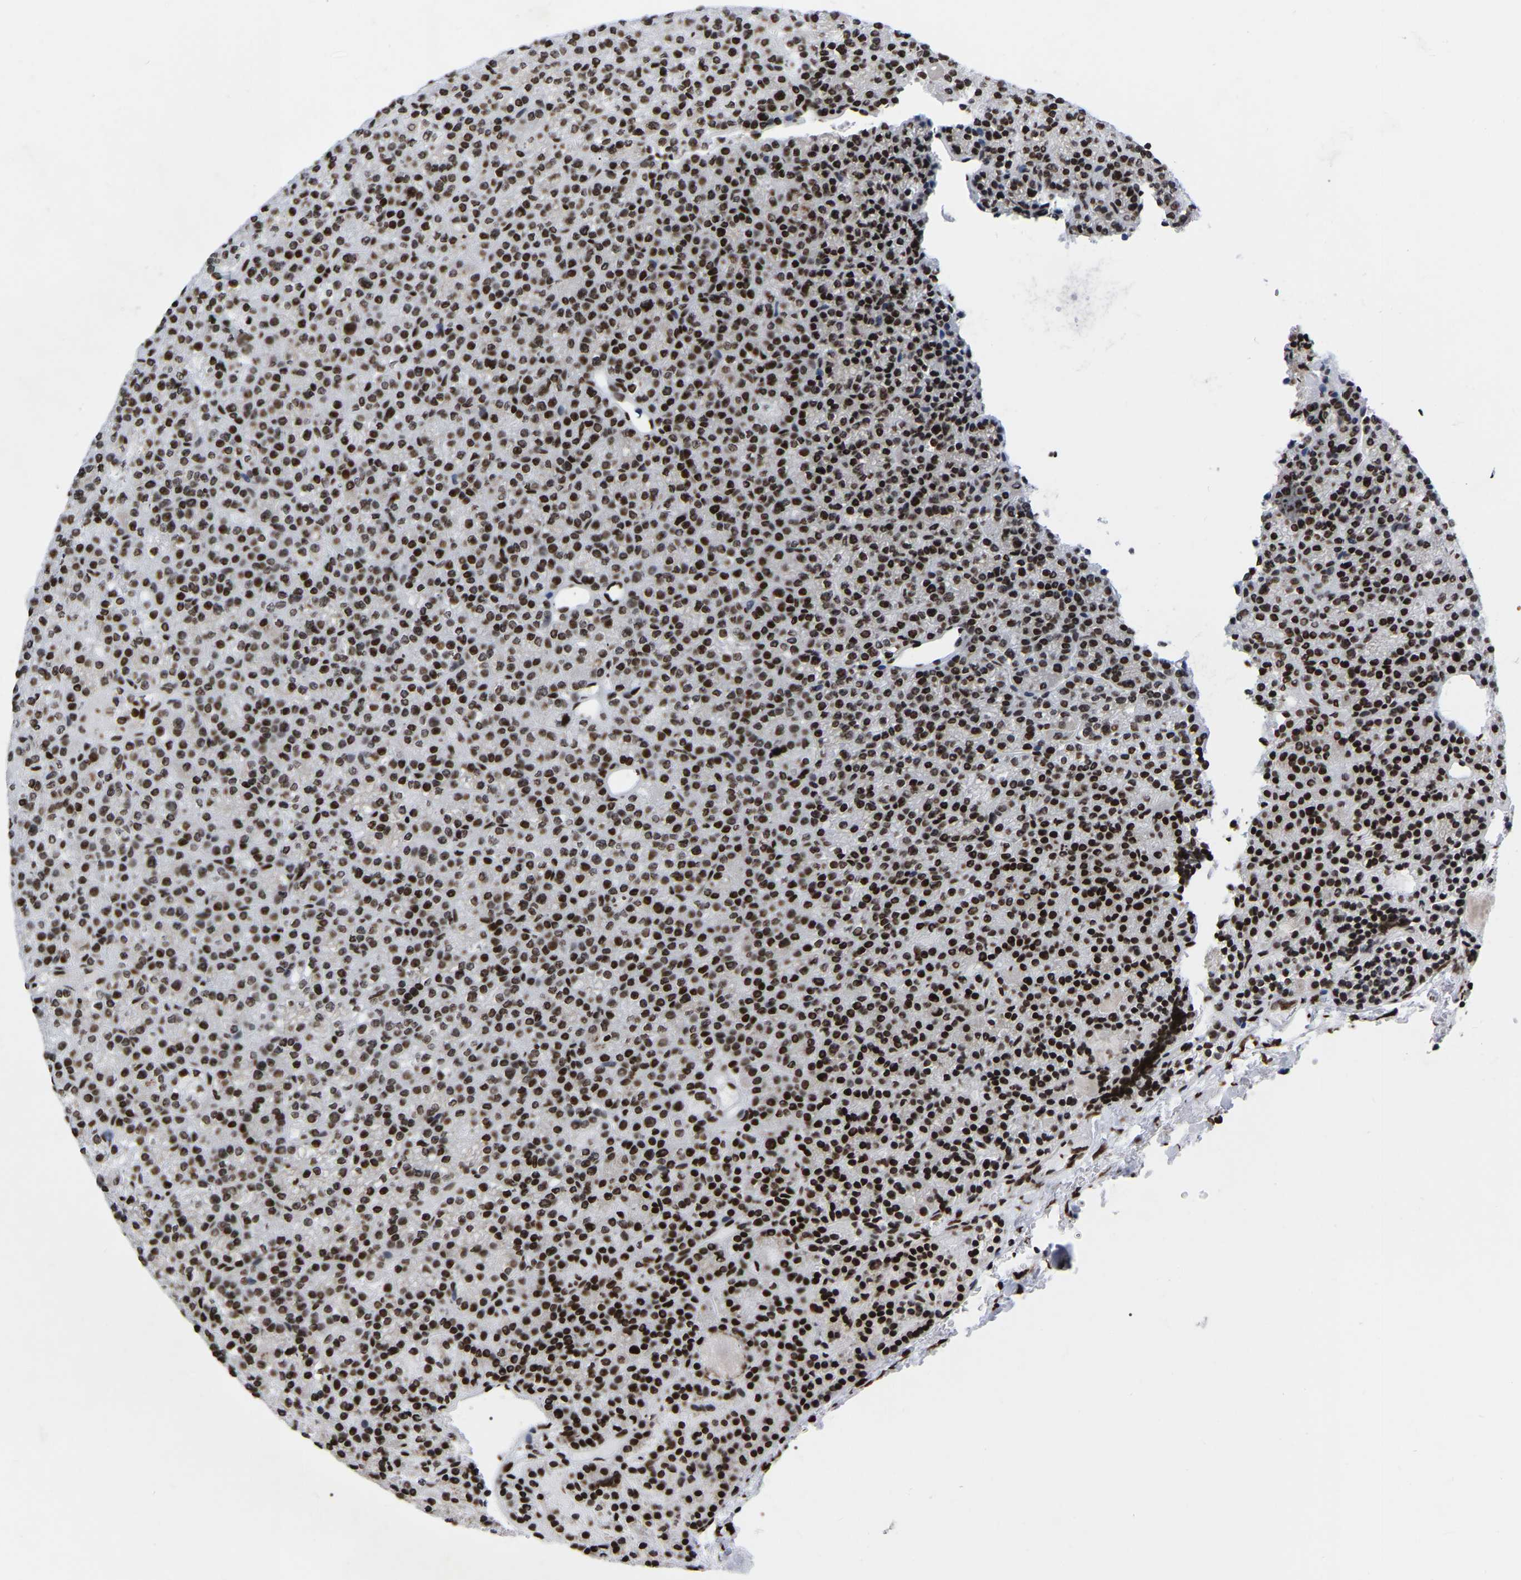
{"staining": {"intensity": "strong", "quantity": ">75%", "location": "nuclear"}, "tissue": "parathyroid gland", "cell_type": "Glandular cells", "image_type": "normal", "snomed": [{"axis": "morphology", "description": "Normal tissue, NOS"}, {"axis": "morphology", "description": "Adenoma, NOS"}, {"axis": "topography", "description": "Parathyroid gland"}], "caption": "A photomicrograph showing strong nuclear positivity in approximately >75% of glandular cells in unremarkable parathyroid gland, as visualized by brown immunohistochemical staining.", "gene": "PRCC", "patient": {"sex": "female", "age": 64}}